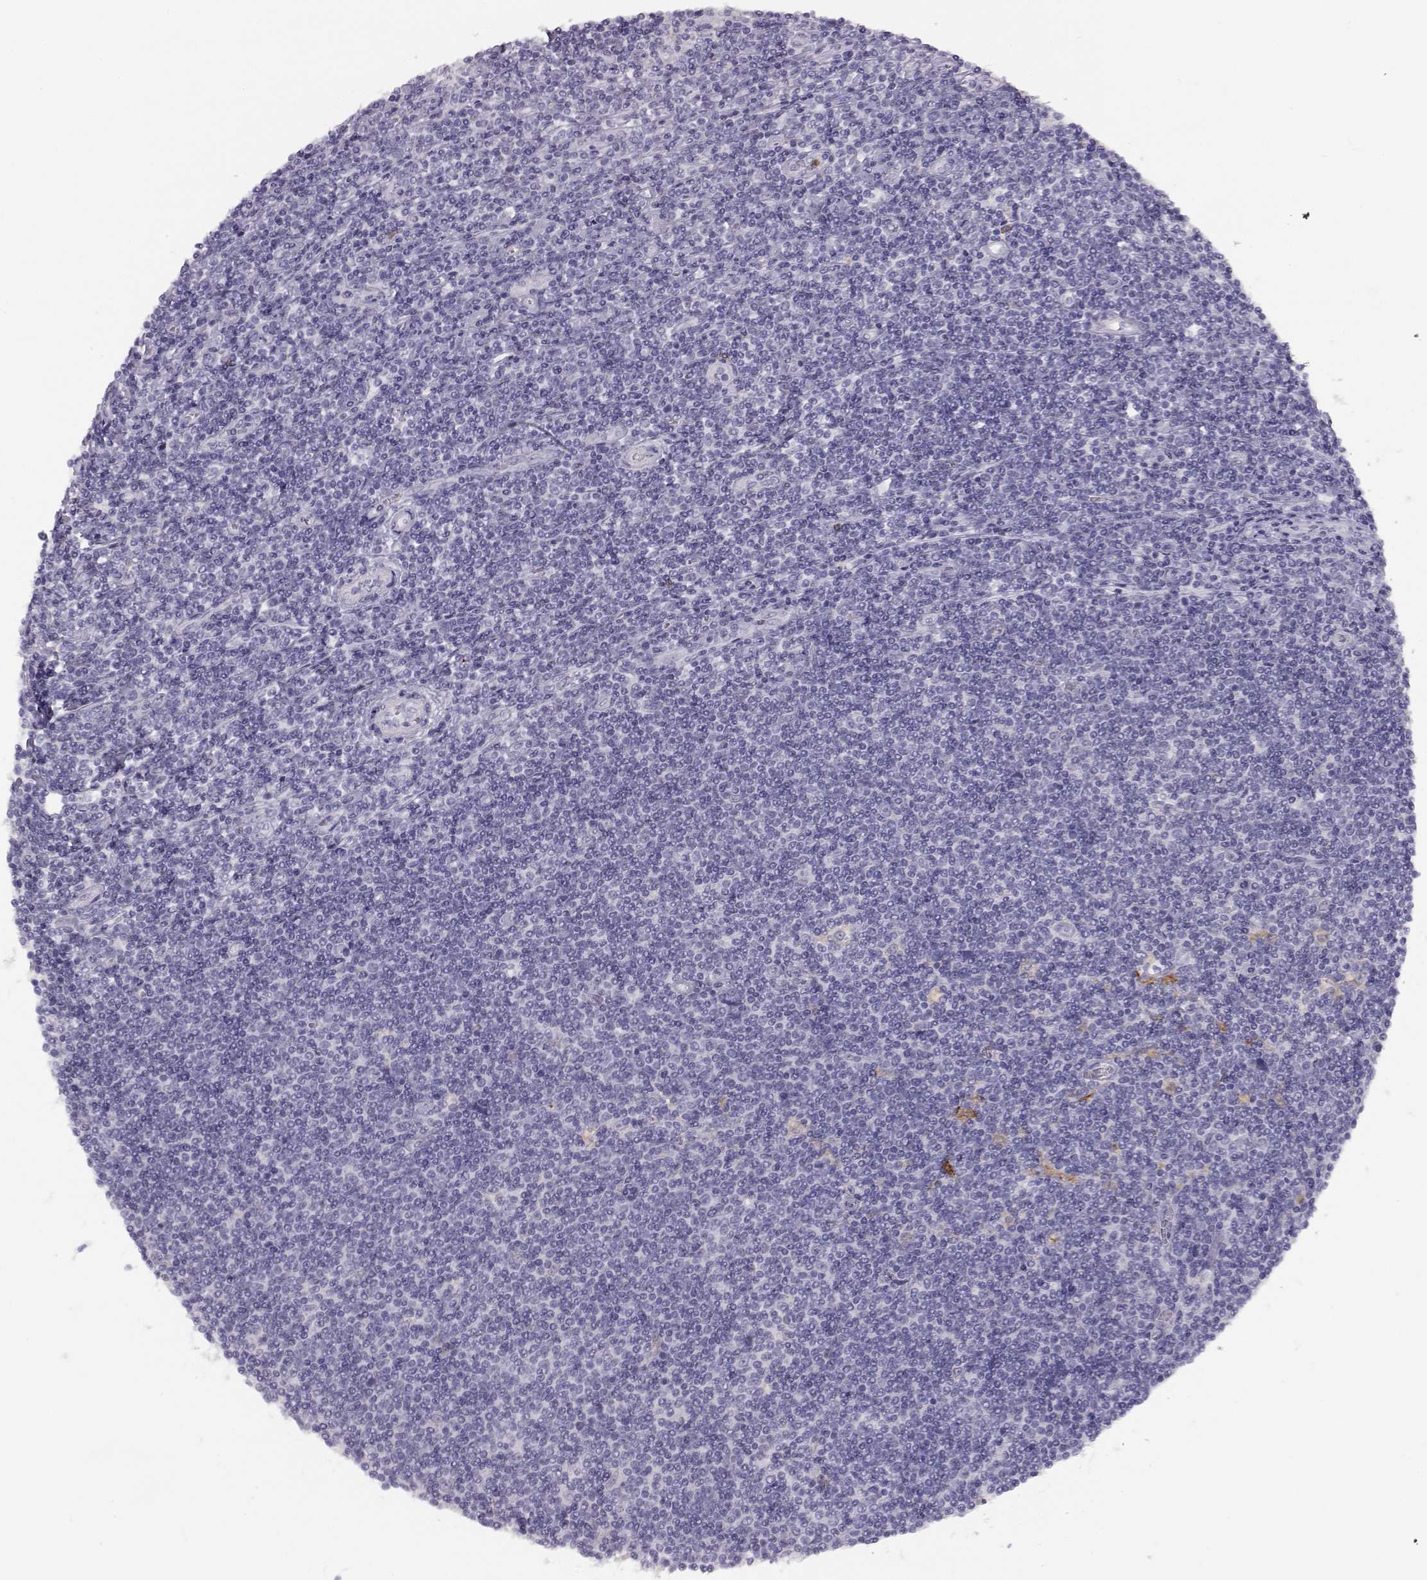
{"staining": {"intensity": "negative", "quantity": "none", "location": "none"}, "tissue": "lymphoma", "cell_type": "Tumor cells", "image_type": "cancer", "snomed": [{"axis": "morphology", "description": "Hodgkin's disease, NOS"}, {"axis": "topography", "description": "Lymph node"}], "caption": "Tumor cells are negative for brown protein staining in Hodgkin's disease.", "gene": "NUTM1", "patient": {"sex": "male", "age": 40}}